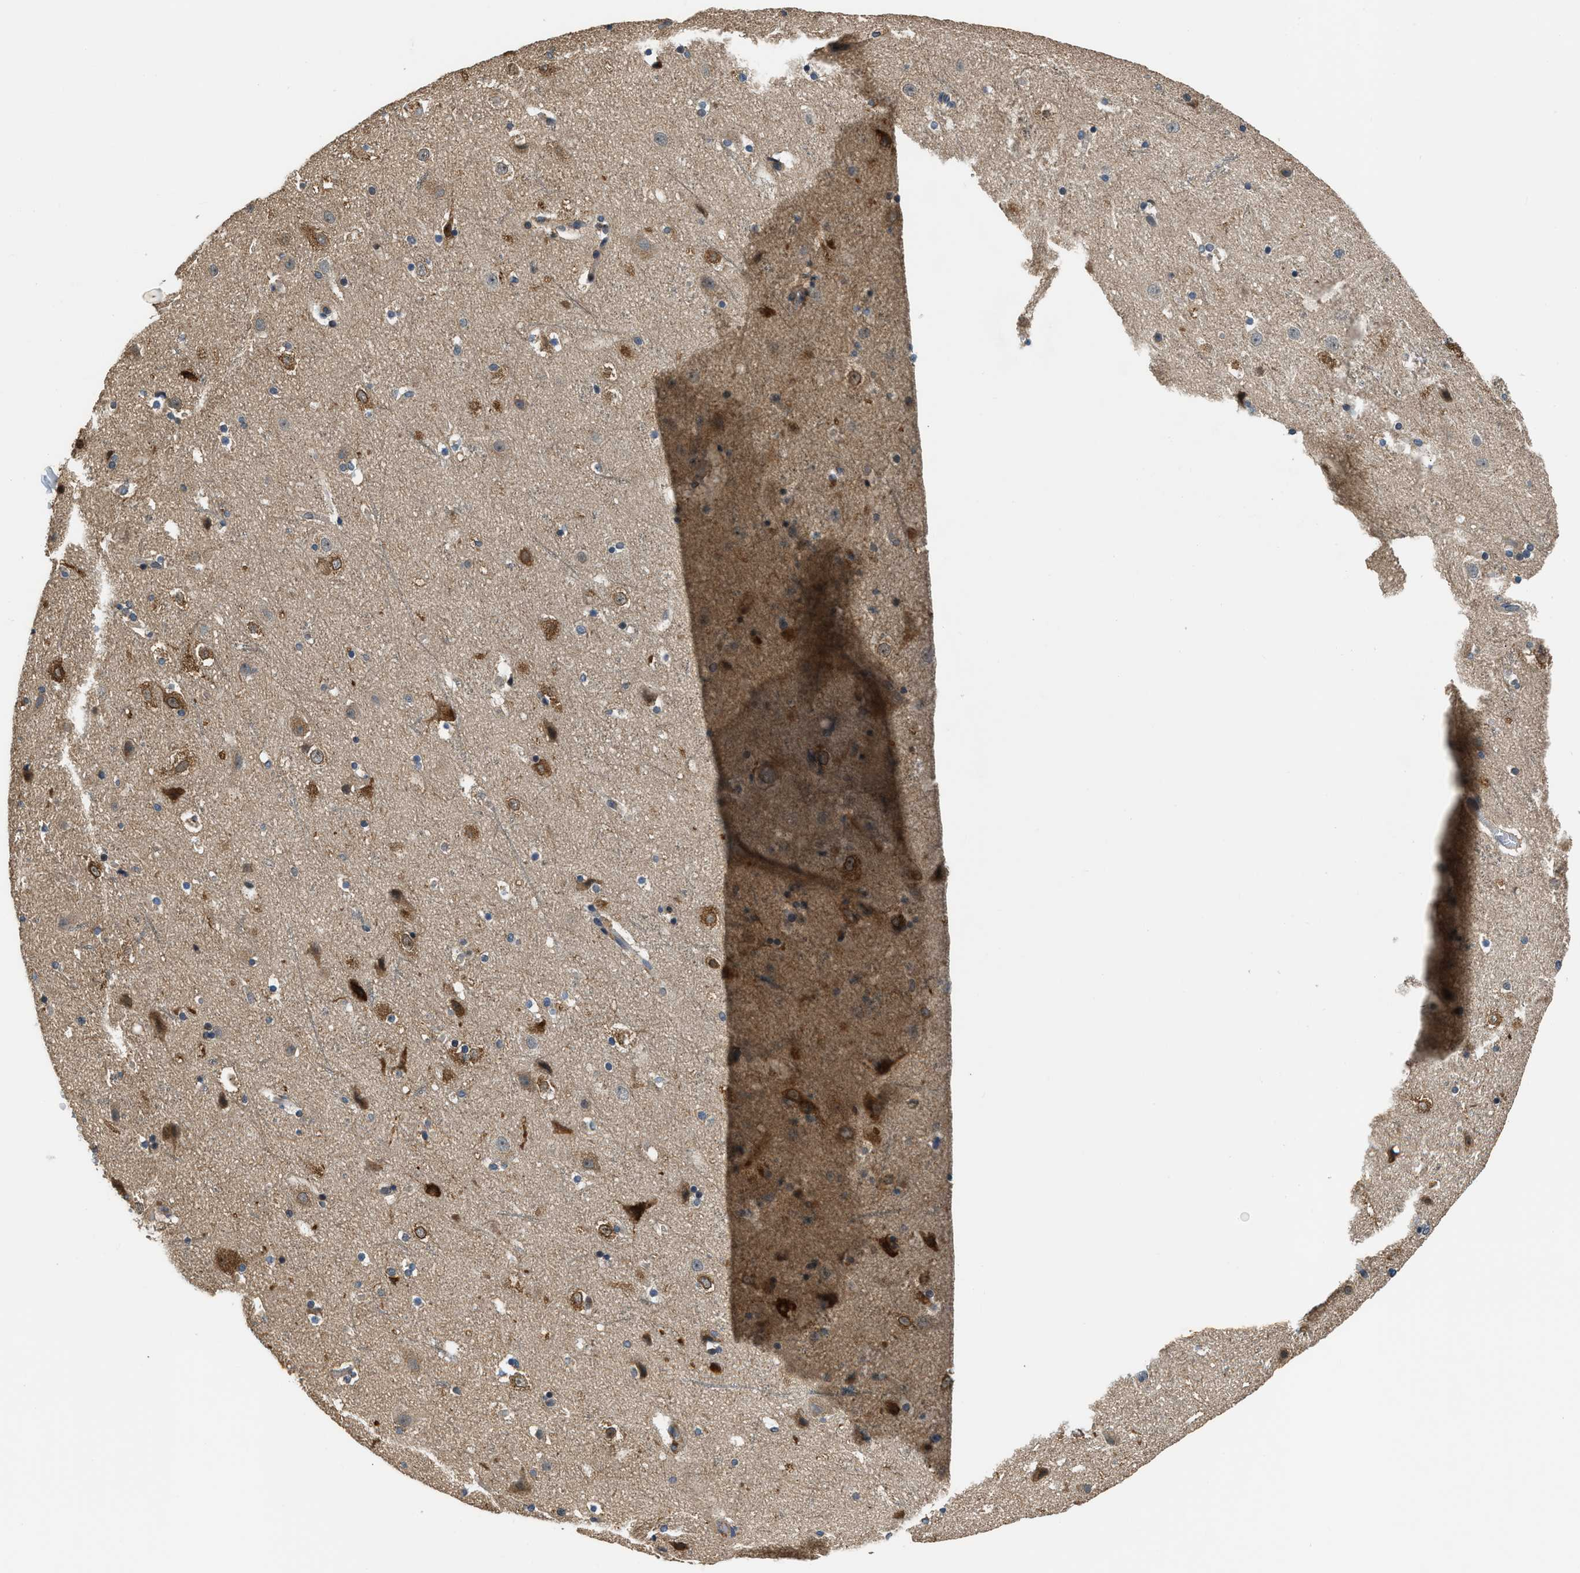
{"staining": {"intensity": "moderate", "quantity": "25%-75%", "location": "cytoplasmic/membranous"}, "tissue": "cerebral cortex", "cell_type": "Endothelial cells", "image_type": "normal", "snomed": [{"axis": "morphology", "description": "Normal tissue, NOS"}, {"axis": "topography", "description": "Cerebral cortex"}], "caption": "IHC histopathology image of benign cerebral cortex: cerebral cortex stained using IHC demonstrates medium levels of moderate protein expression localized specifically in the cytoplasmic/membranous of endothelial cells, appearing as a cytoplasmic/membranous brown color.", "gene": "IL3RA", "patient": {"sex": "male", "age": 45}}